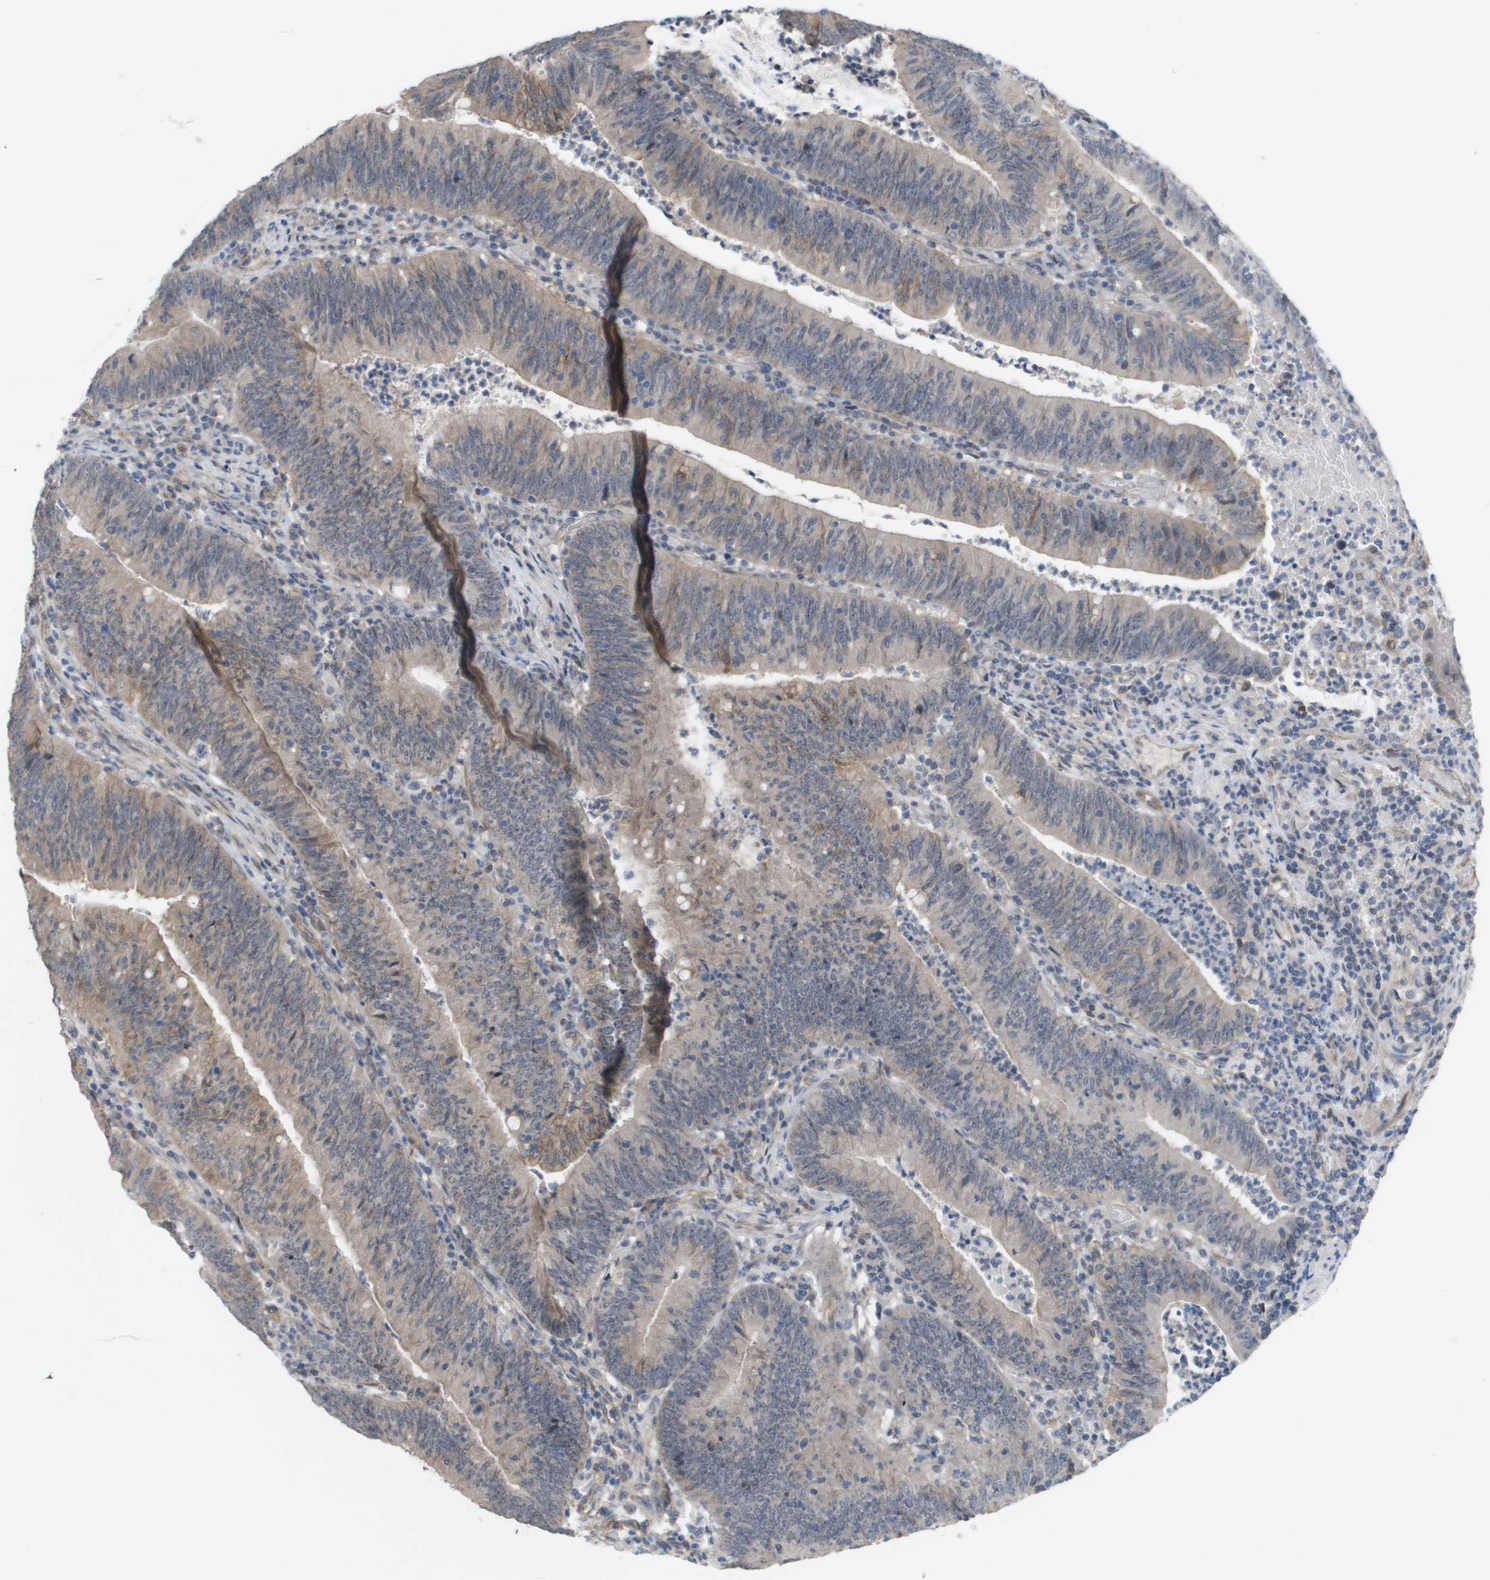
{"staining": {"intensity": "weak", "quantity": "25%-75%", "location": "cytoplasmic/membranous"}, "tissue": "colorectal cancer", "cell_type": "Tumor cells", "image_type": "cancer", "snomed": [{"axis": "morphology", "description": "Normal tissue, NOS"}, {"axis": "morphology", "description": "Adenocarcinoma, NOS"}, {"axis": "topography", "description": "Rectum"}], "caption": "Colorectal cancer stained with IHC exhibits weak cytoplasmic/membranous positivity in about 25%-75% of tumor cells.", "gene": "MTARC2", "patient": {"sex": "female", "age": 66}}